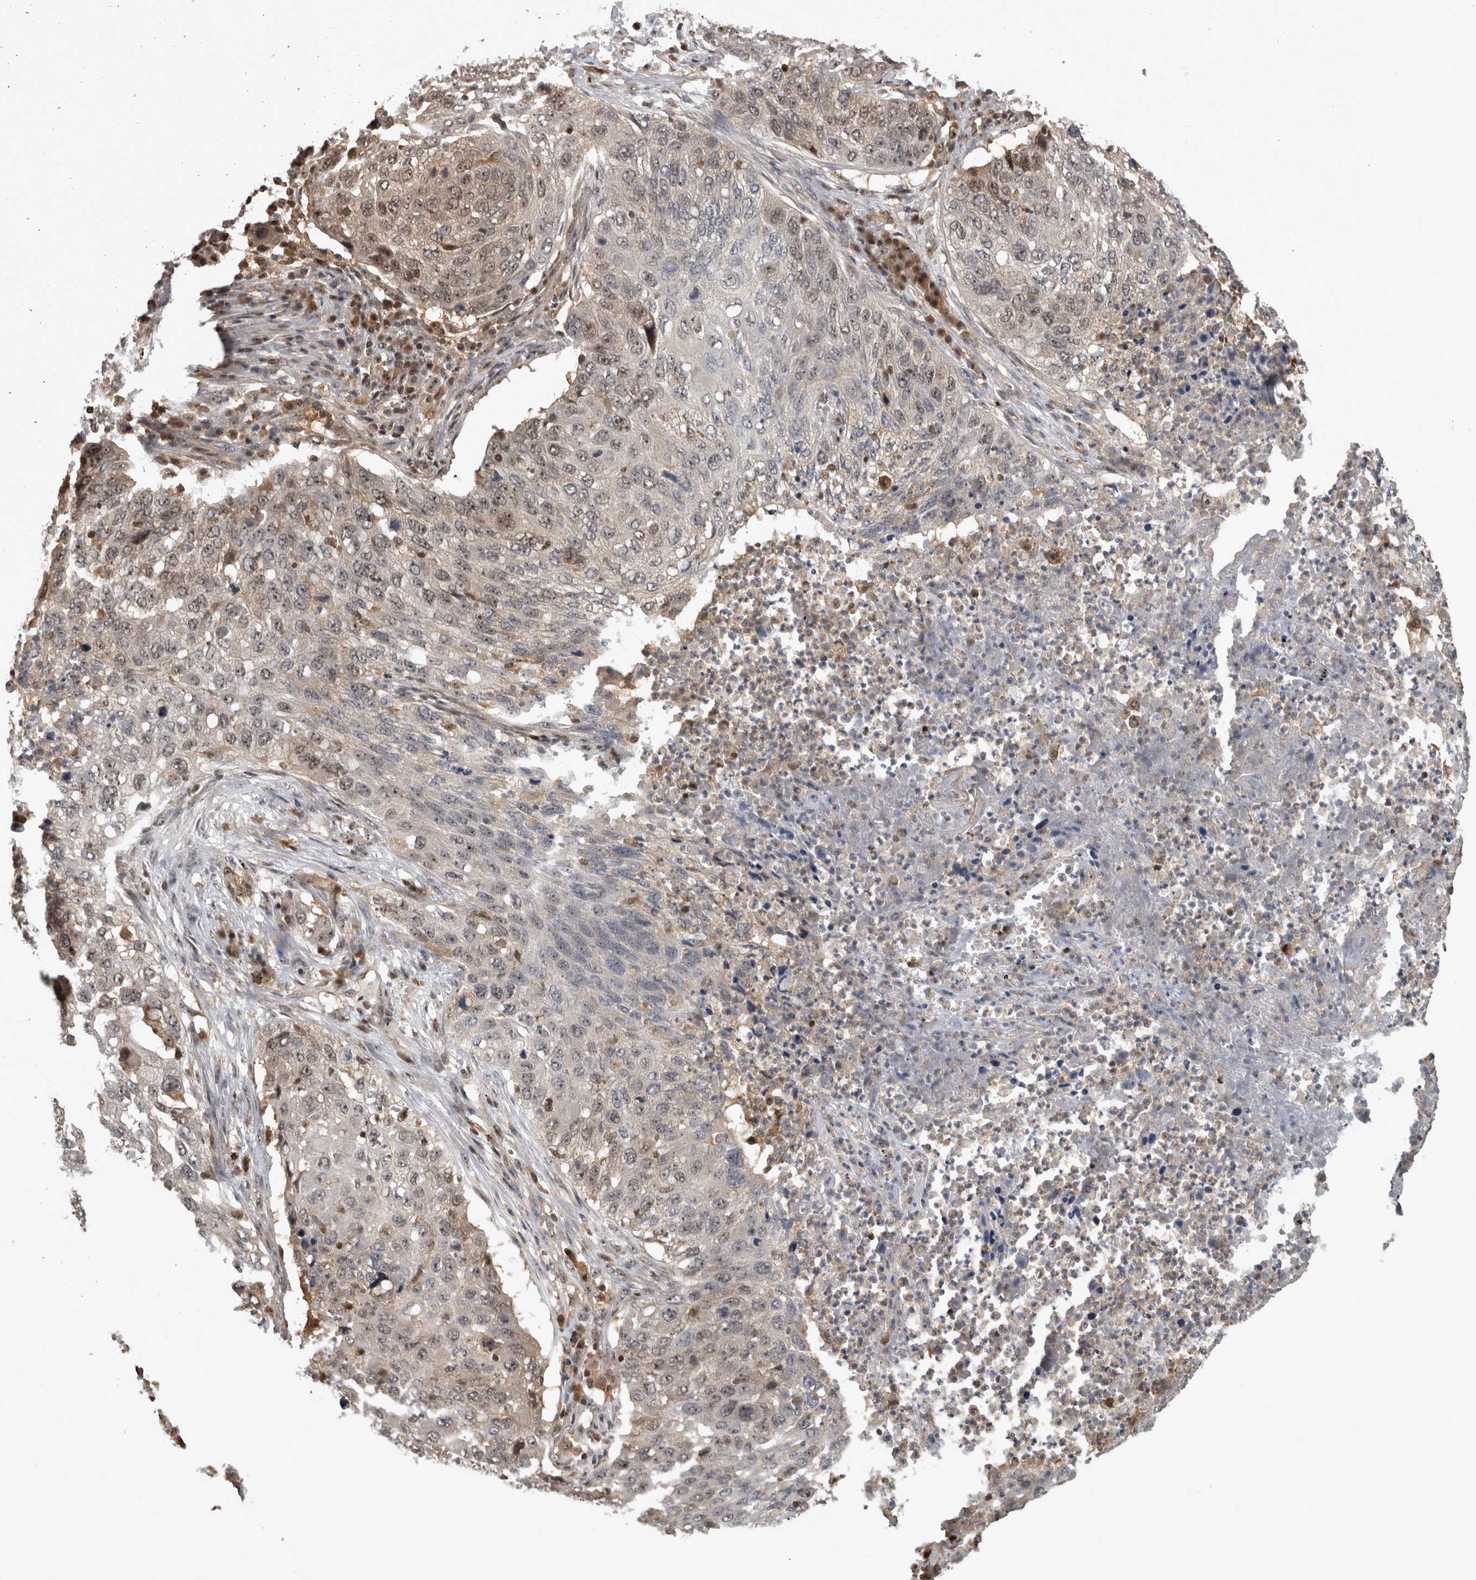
{"staining": {"intensity": "weak", "quantity": "25%-75%", "location": "cytoplasmic/membranous,nuclear"}, "tissue": "lung cancer", "cell_type": "Tumor cells", "image_type": "cancer", "snomed": [{"axis": "morphology", "description": "Squamous cell carcinoma, NOS"}, {"axis": "topography", "description": "Lung"}], "caption": "IHC of human lung cancer (squamous cell carcinoma) reveals low levels of weak cytoplasmic/membranous and nuclear staining in about 25%-75% of tumor cells.", "gene": "TDRD7", "patient": {"sex": "female", "age": 63}}